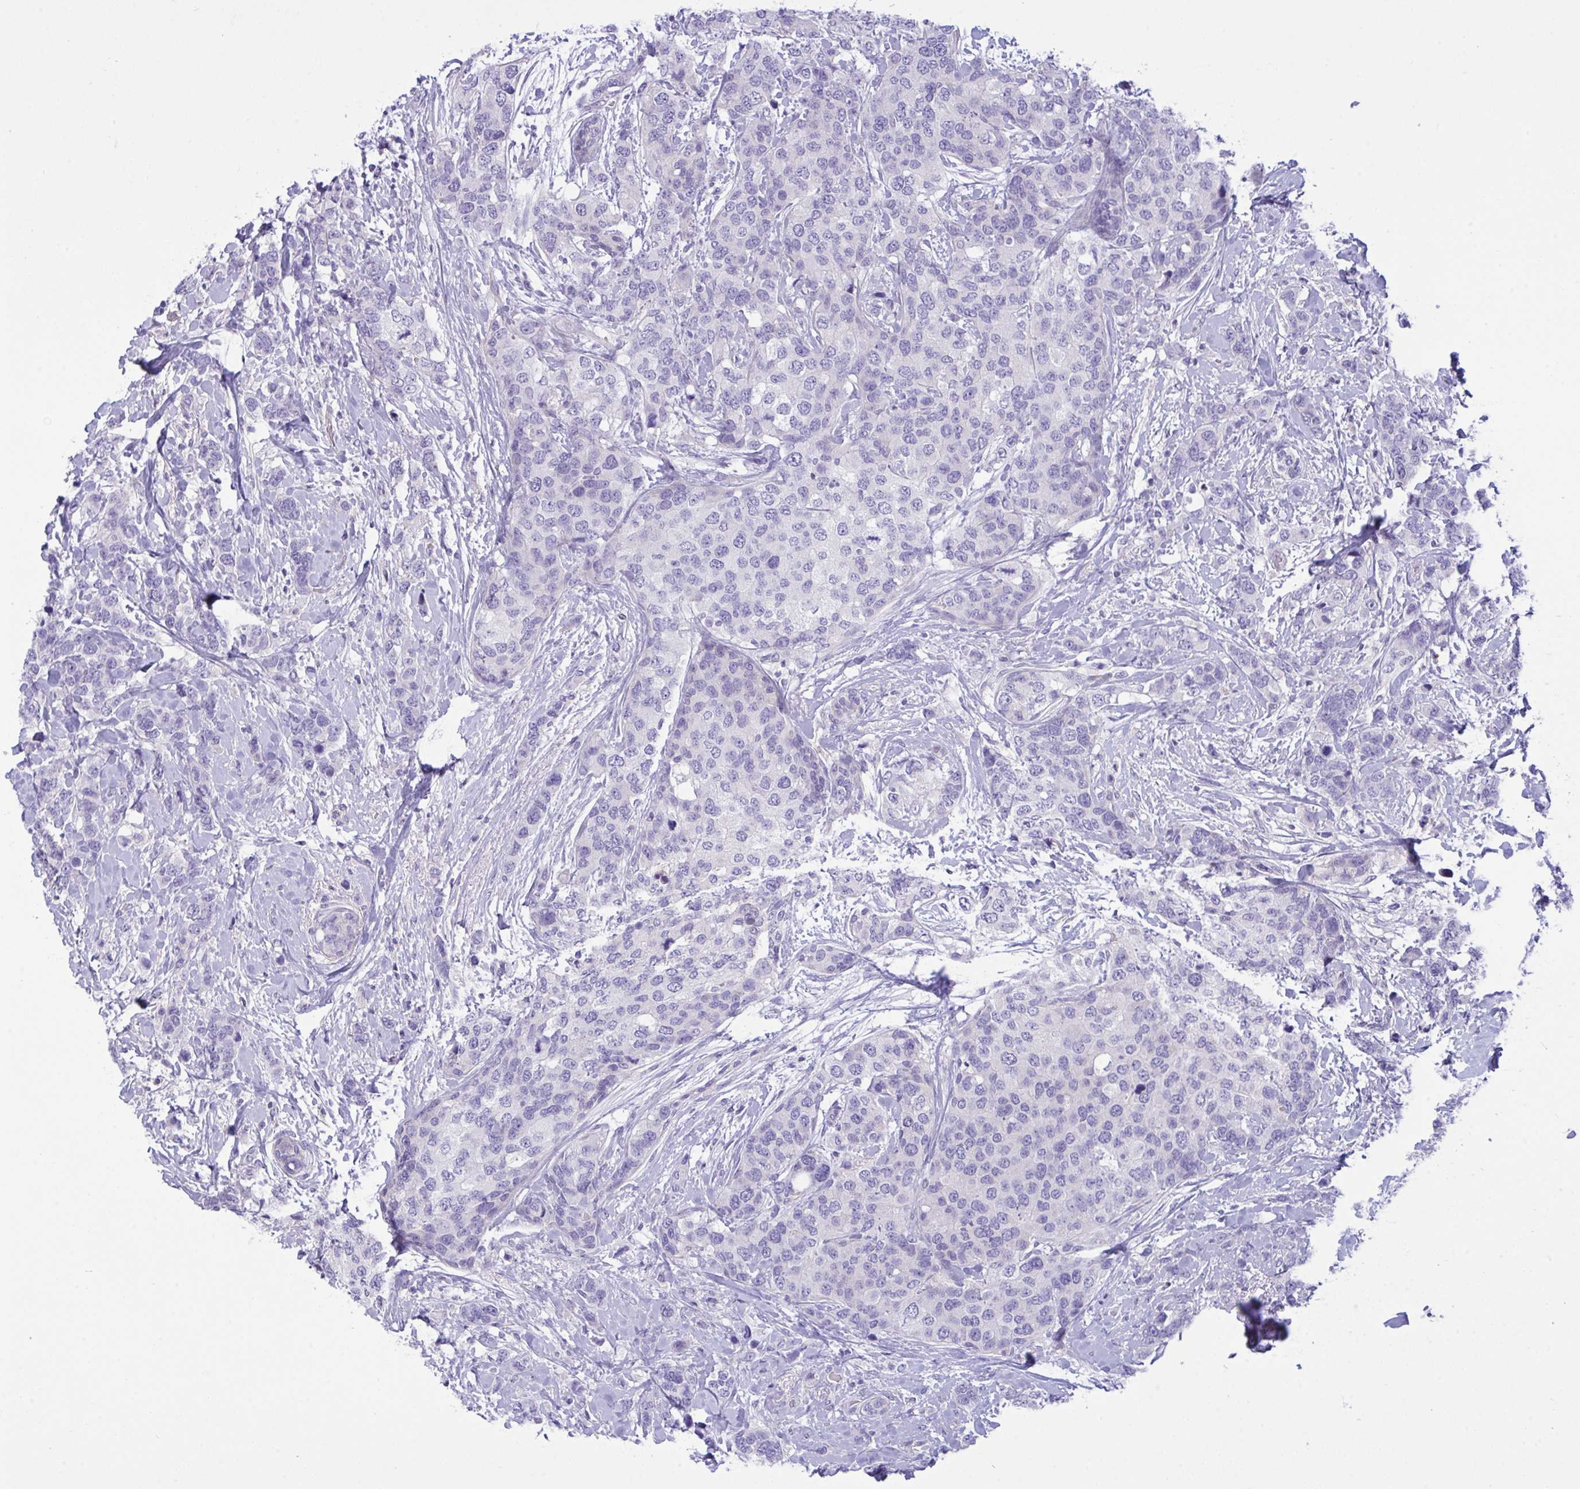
{"staining": {"intensity": "negative", "quantity": "none", "location": "none"}, "tissue": "breast cancer", "cell_type": "Tumor cells", "image_type": "cancer", "snomed": [{"axis": "morphology", "description": "Lobular carcinoma"}, {"axis": "topography", "description": "Breast"}], "caption": "An immunohistochemistry (IHC) photomicrograph of breast lobular carcinoma is shown. There is no staining in tumor cells of breast lobular carcinoma. (Stains: DAB (3,3'-diaminobenzidine) immunohistochemistry (IHC) with hematoxylin counter stain, Microscopy: brightfield microscopy at high magnification).", "gene": "WDR97", "patient": {"sex": "female", "age": 59}}